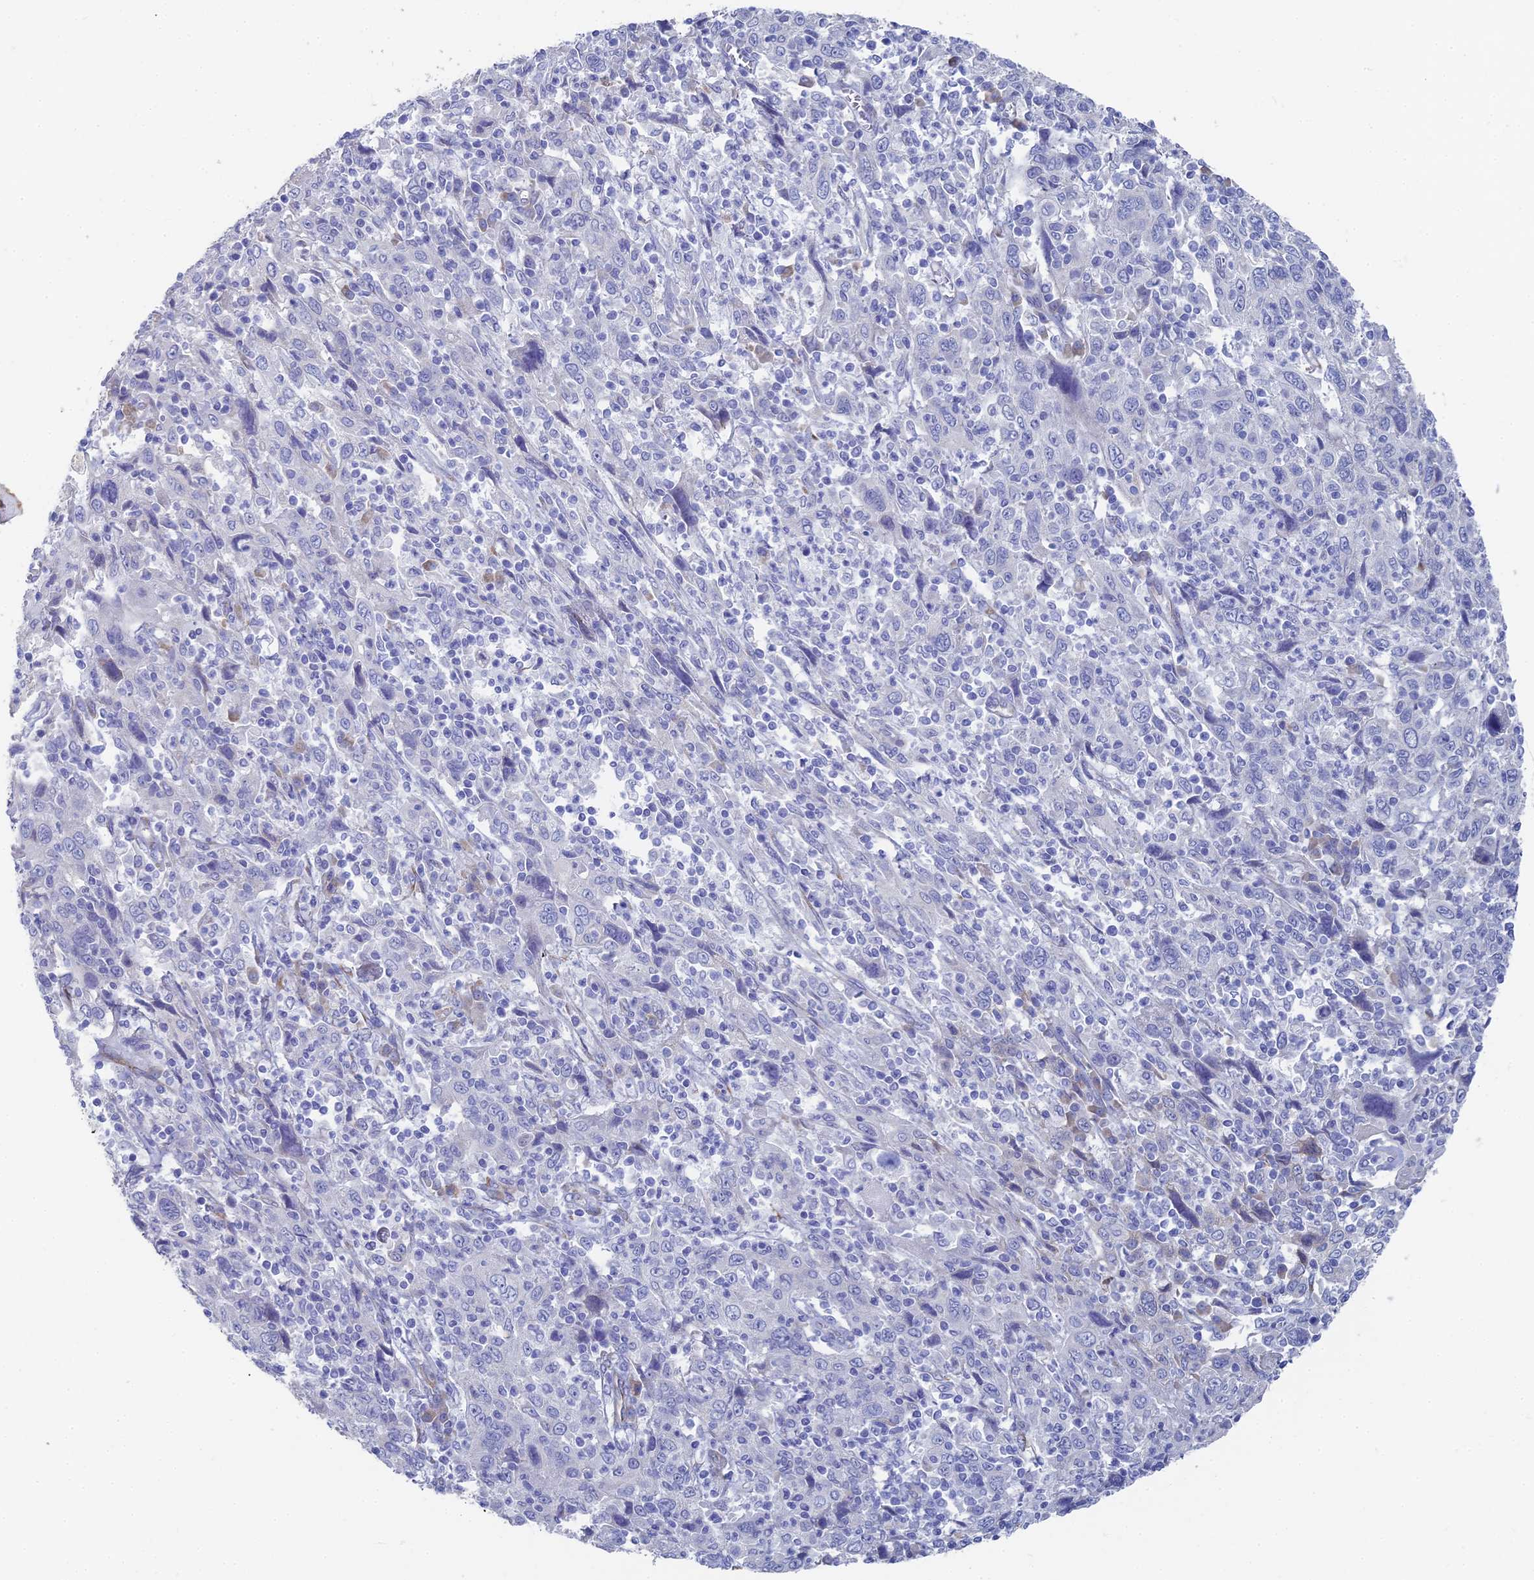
{"staining": {"intensity": "negative", "quantity": "none", "location": "none"}, "tissue": "cervical cancer", "cell_type": "Tumor cells", "image_type": "cancer", "snomed": [{"axis": "morphology", "description": "Squamous cell carcinoma, NOS"}, {"axis": "topography", "description": "Cervix"}], "caption": "Cervical cancer was stained to show a protein in brown. There is no significant staining in tumor cells.", "gene": "TNNT3", "patient": {"sex": "female", "age": 46}}